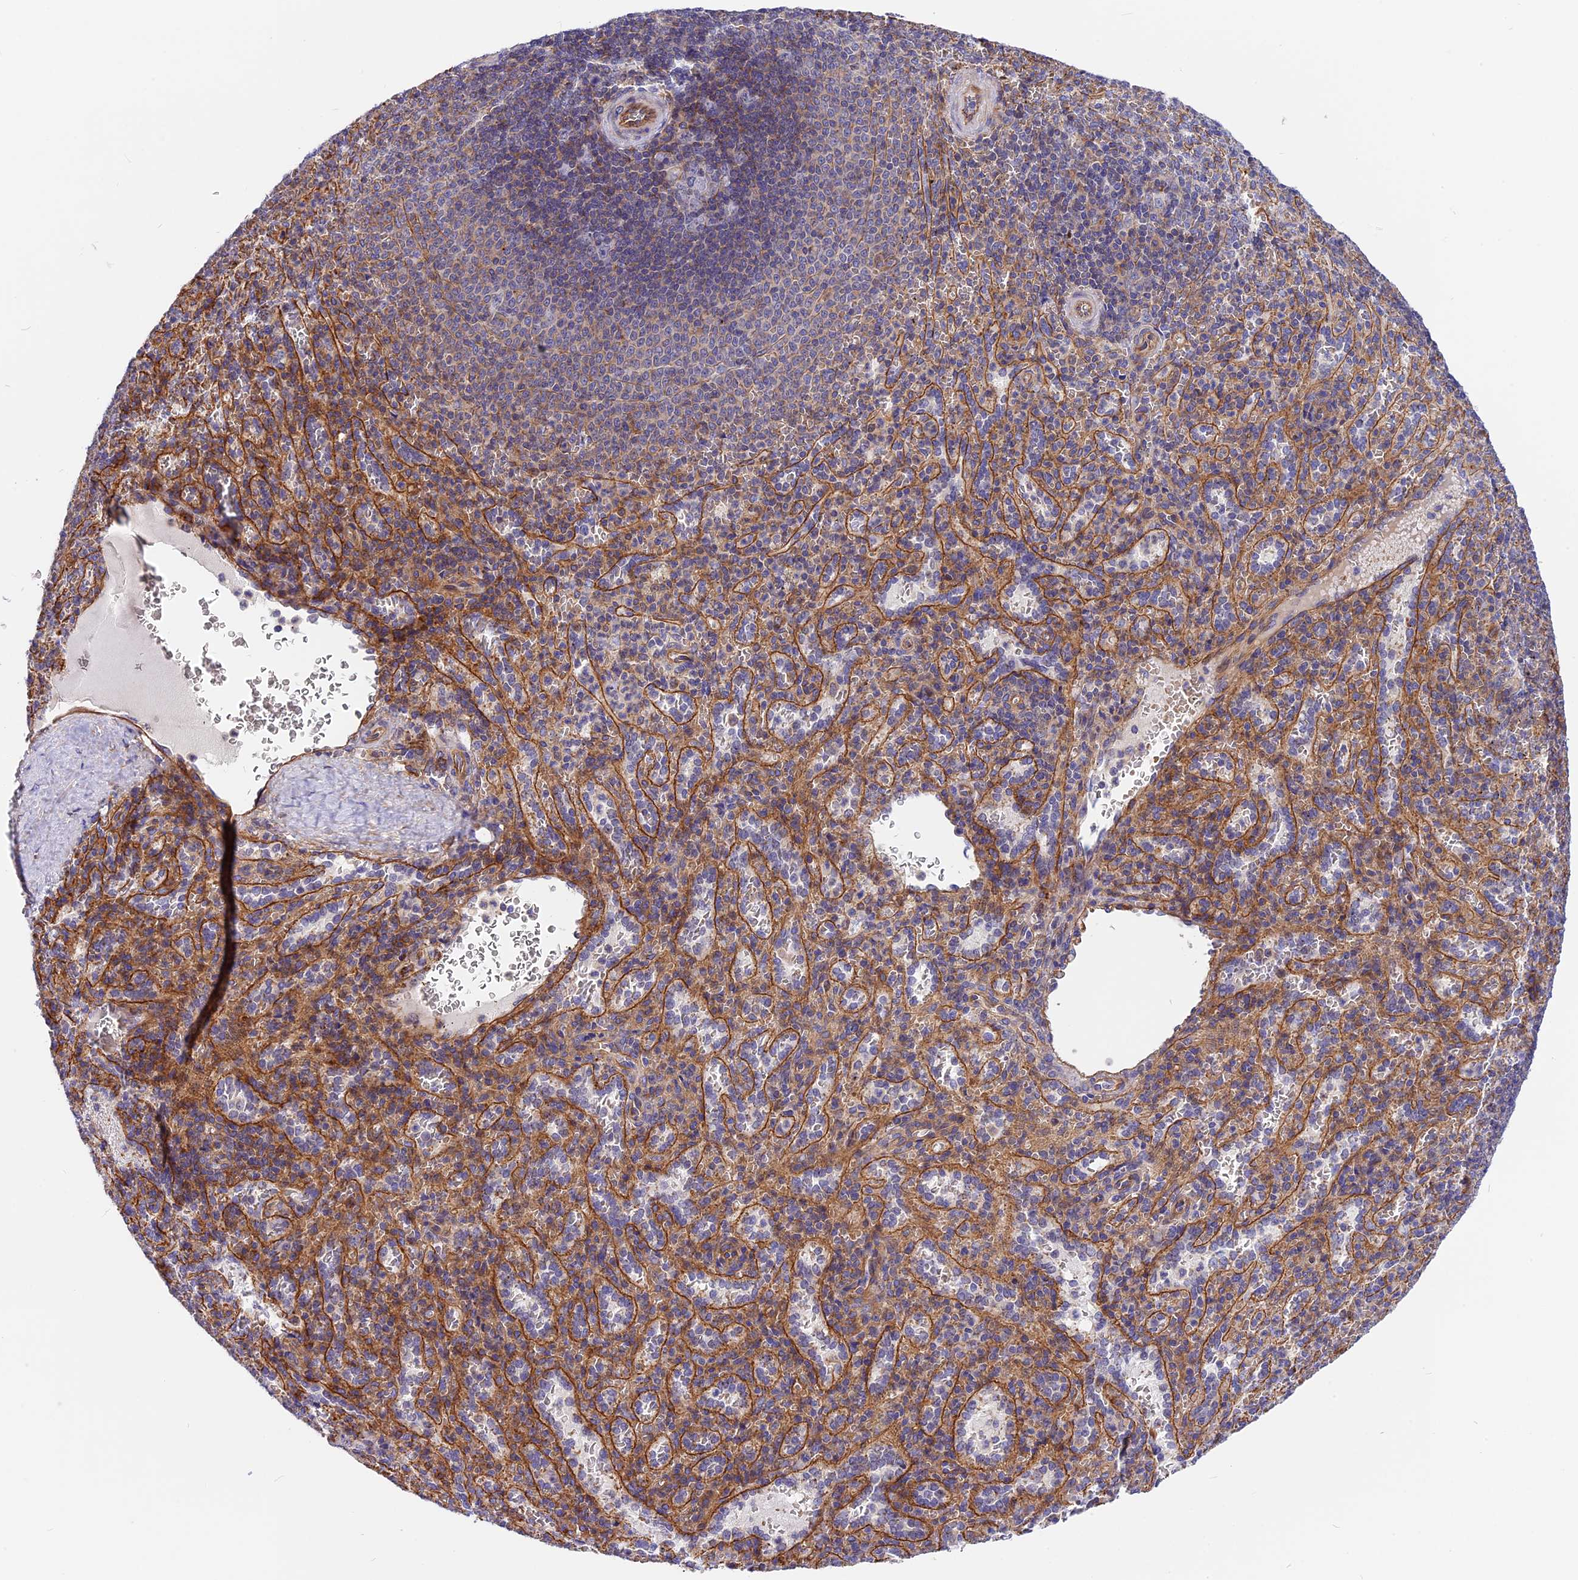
{"staining": {"intensity": "negative", "quantity": "none", "location": "none"}, "tissue": "spleen", "cell_type": "Cells in red pulp", "image_type": "normal", "snomed": [{"axis": "morphology", "description": "Normal tissue, NOS"}, {"axis": "topography", "description": "Spleen"}], "caption": "This is an immunohistochemistry histopathology image of normal spleen. There is no staining in cells in red pulp.", "gene": "MED20", "patient": {"sex": "female", "age": 21}}